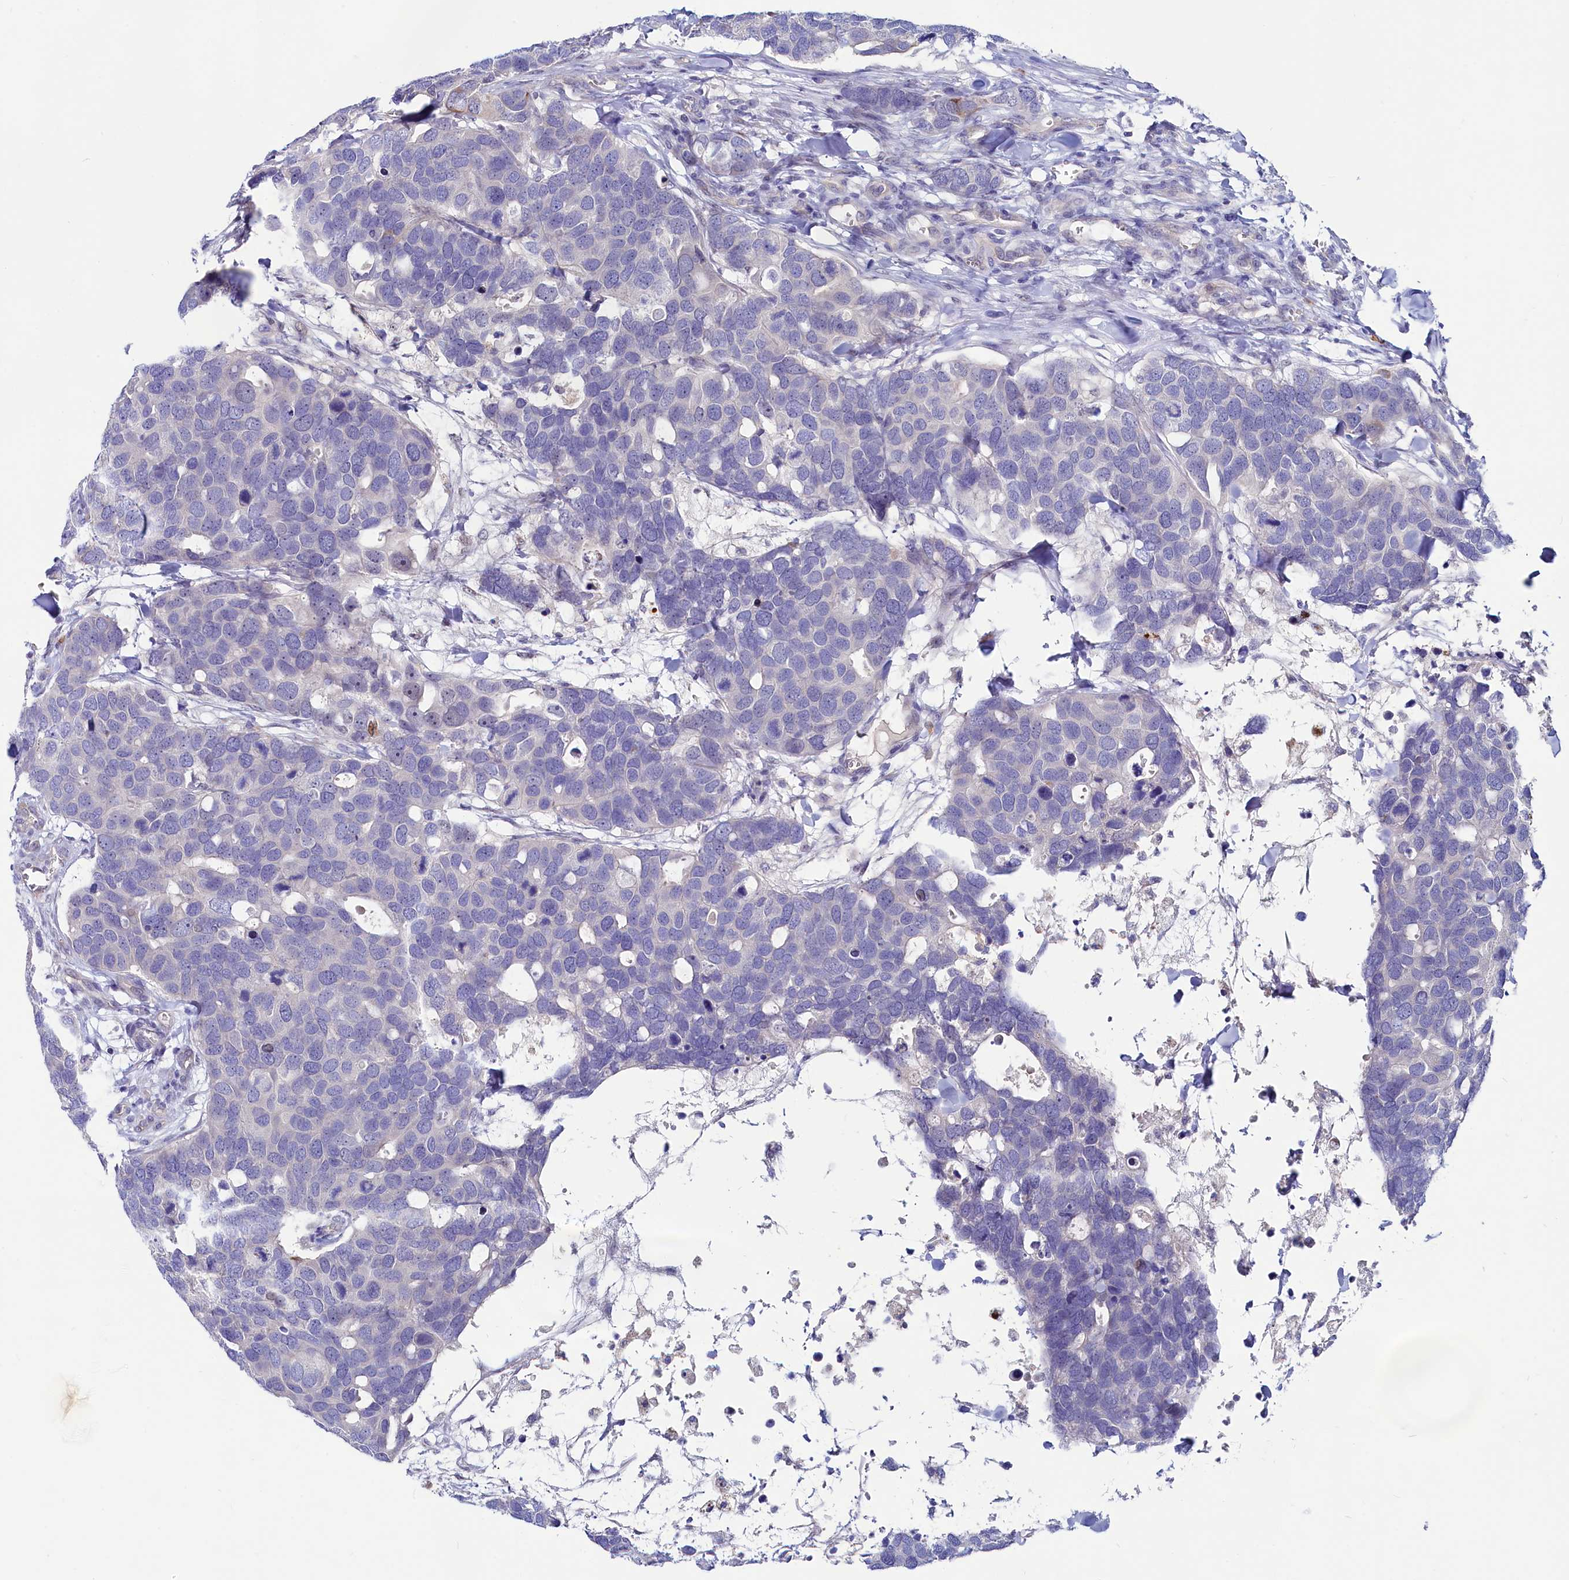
{"staining": {"intensity": "negative", "quantity": "none", "location": "none"}, "tissue": "breast cancer", "cell_type": "Tumor cells", "image_type": "cancer", "snomed": [{"axis": "morphology", "description": "Duct carcinoma"}, {"axis": "topography", "description": "Breast"}], "caption": "An IHC histopathology image of infiltrating ductal carcinoma (breast) is shown. There is no staining in tumor cells of infiltrating ductal carcinoma (breast).", "gene": "ASTE1", "patient": {"sex": "female", "age": 83}}